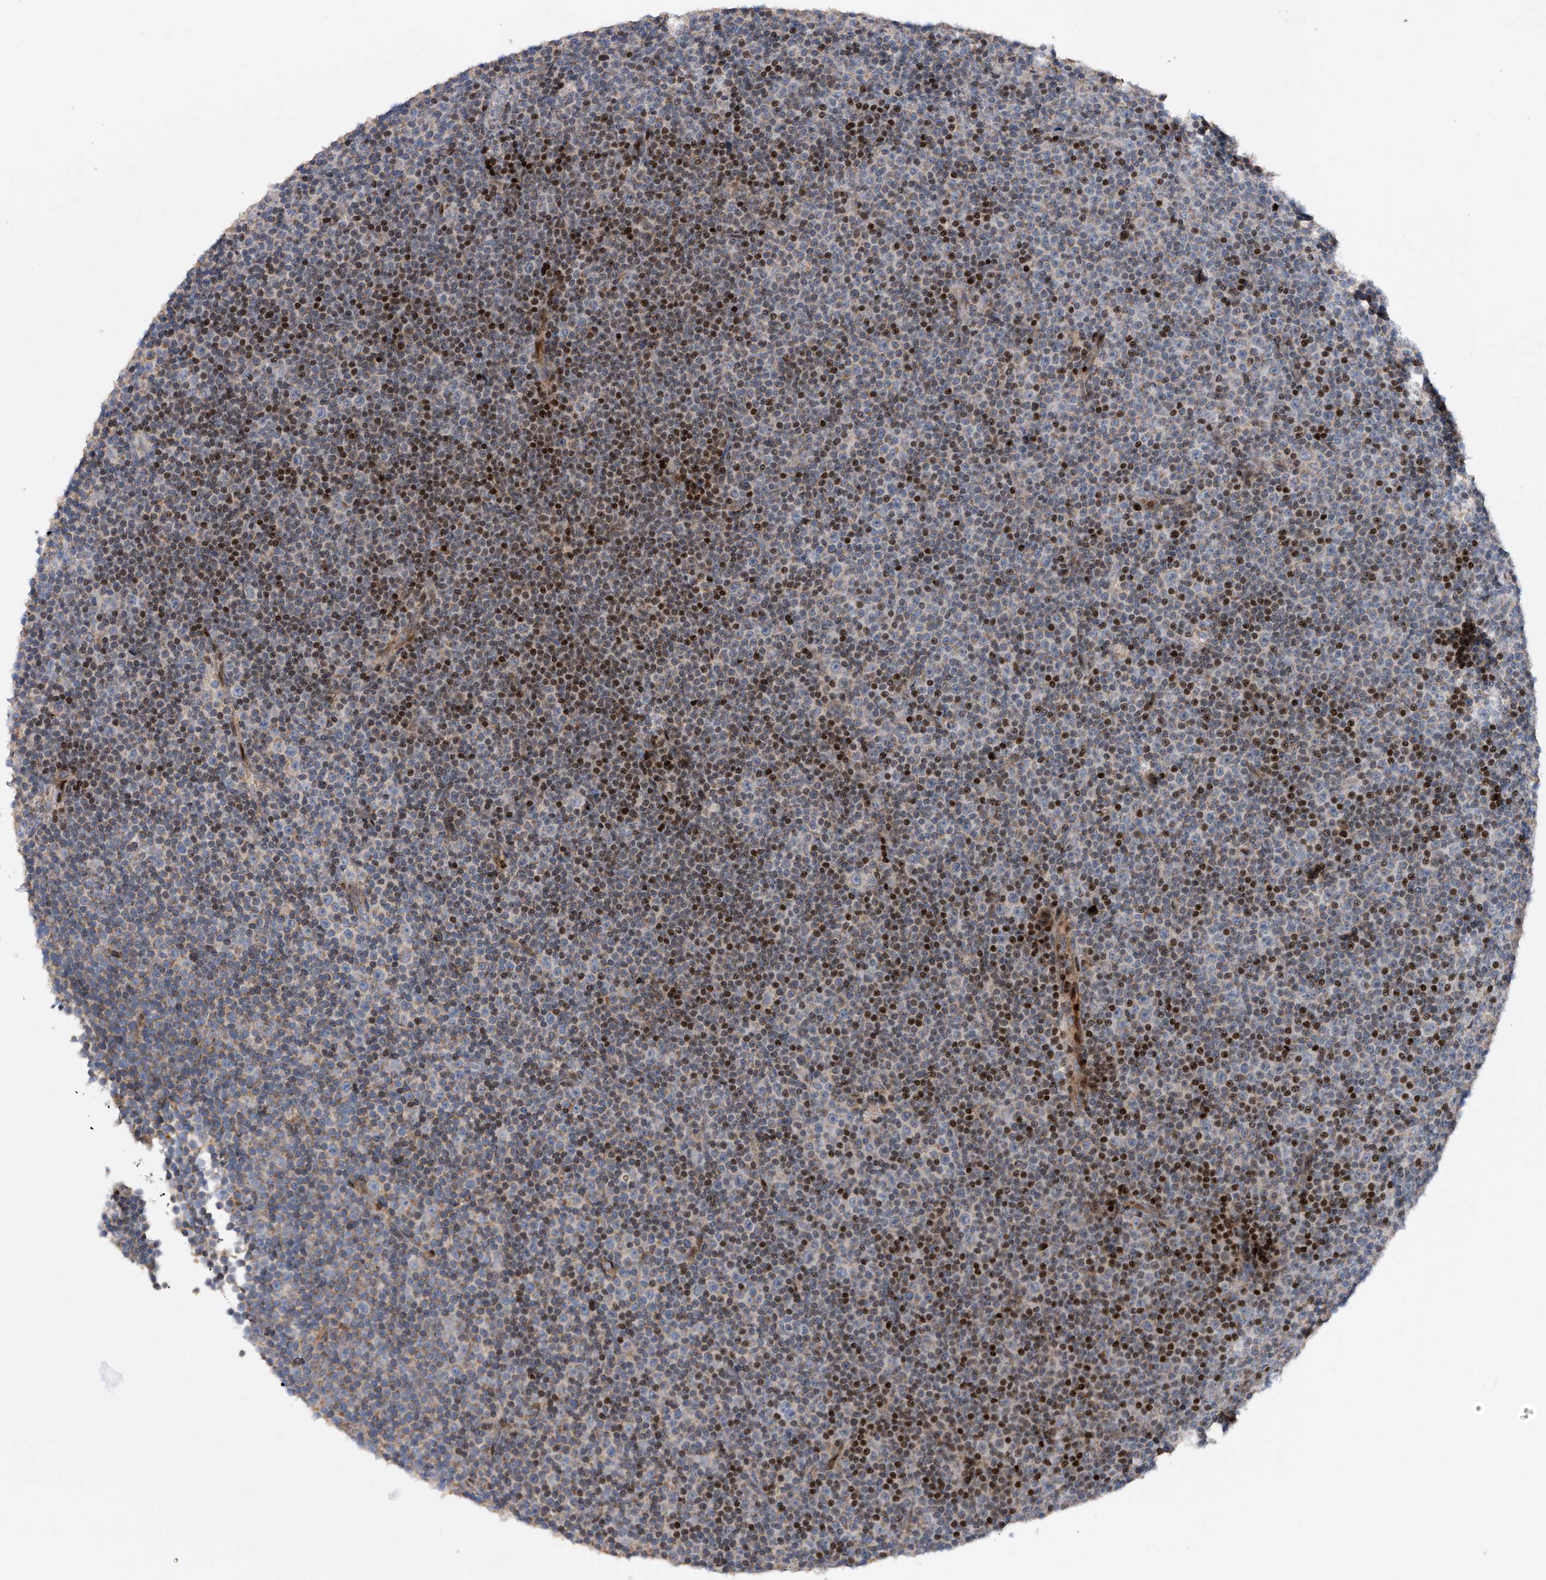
{"staining": {"intensity": "strong", "quantity": "25%-75%", "location": "nuclear"}, "tissue": "lymphoma", "cell_type": "Tumor cells", "image_type": "cancer", "snomed": [{"axis": "morphology", "description": "Malignant lymphoma, non-Hodgkin's type, Low grade"}, {"axis": "topography", "description": "Lymph node"}], "caption": "Tumor cells reveal strong nuclear staining in about 25%-75% of cells in low-grade malignant lymphoma, non-Hodgkin's type. (DAB = brown stain, brightfield microscopy at high magnification).", "gene": "CDH12", "patient": {"sex": "female", "age": 67}}